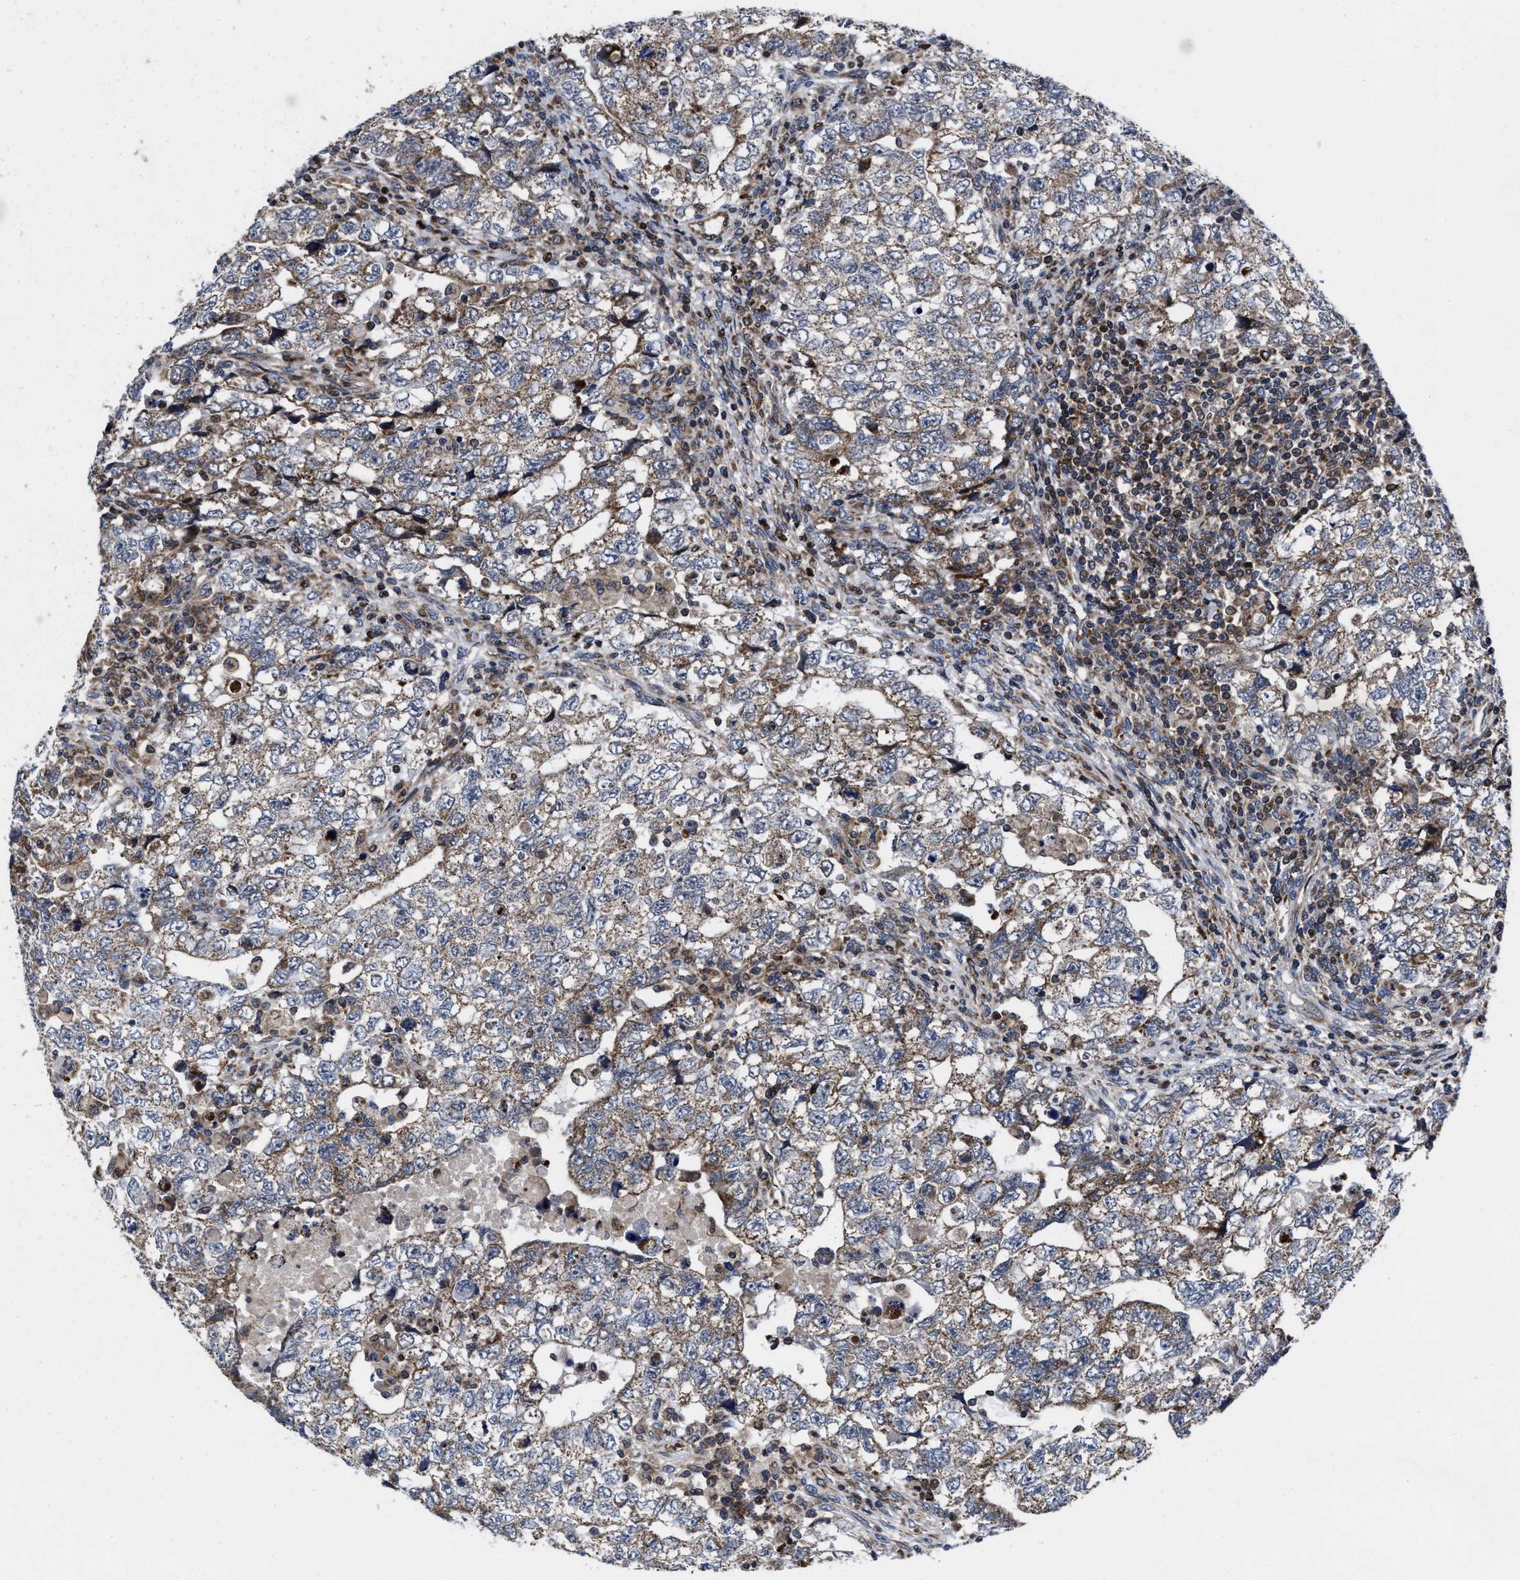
{"staining": {"intensity": "weak", "quantity": ">75%", "location": "cytoplasmic/membranous"}, "tissue": "testis cancer", "cell_type": "Tumor cells", "image_type": "cancer", "snomed": [{"axis": "morphology", "description": "Carcinoma, Embryonal, NOS"}, {"axis": "topography", "description": "Testis"}], "caption": "Protein positivity by IHC shows weak cytoplasmic/membranous expression in approximately >75% of tumor cells in testis cancer (embryonal carcinoma).", "gene": "MRPL50", "patient": {"sex": "male", "age": 36}}